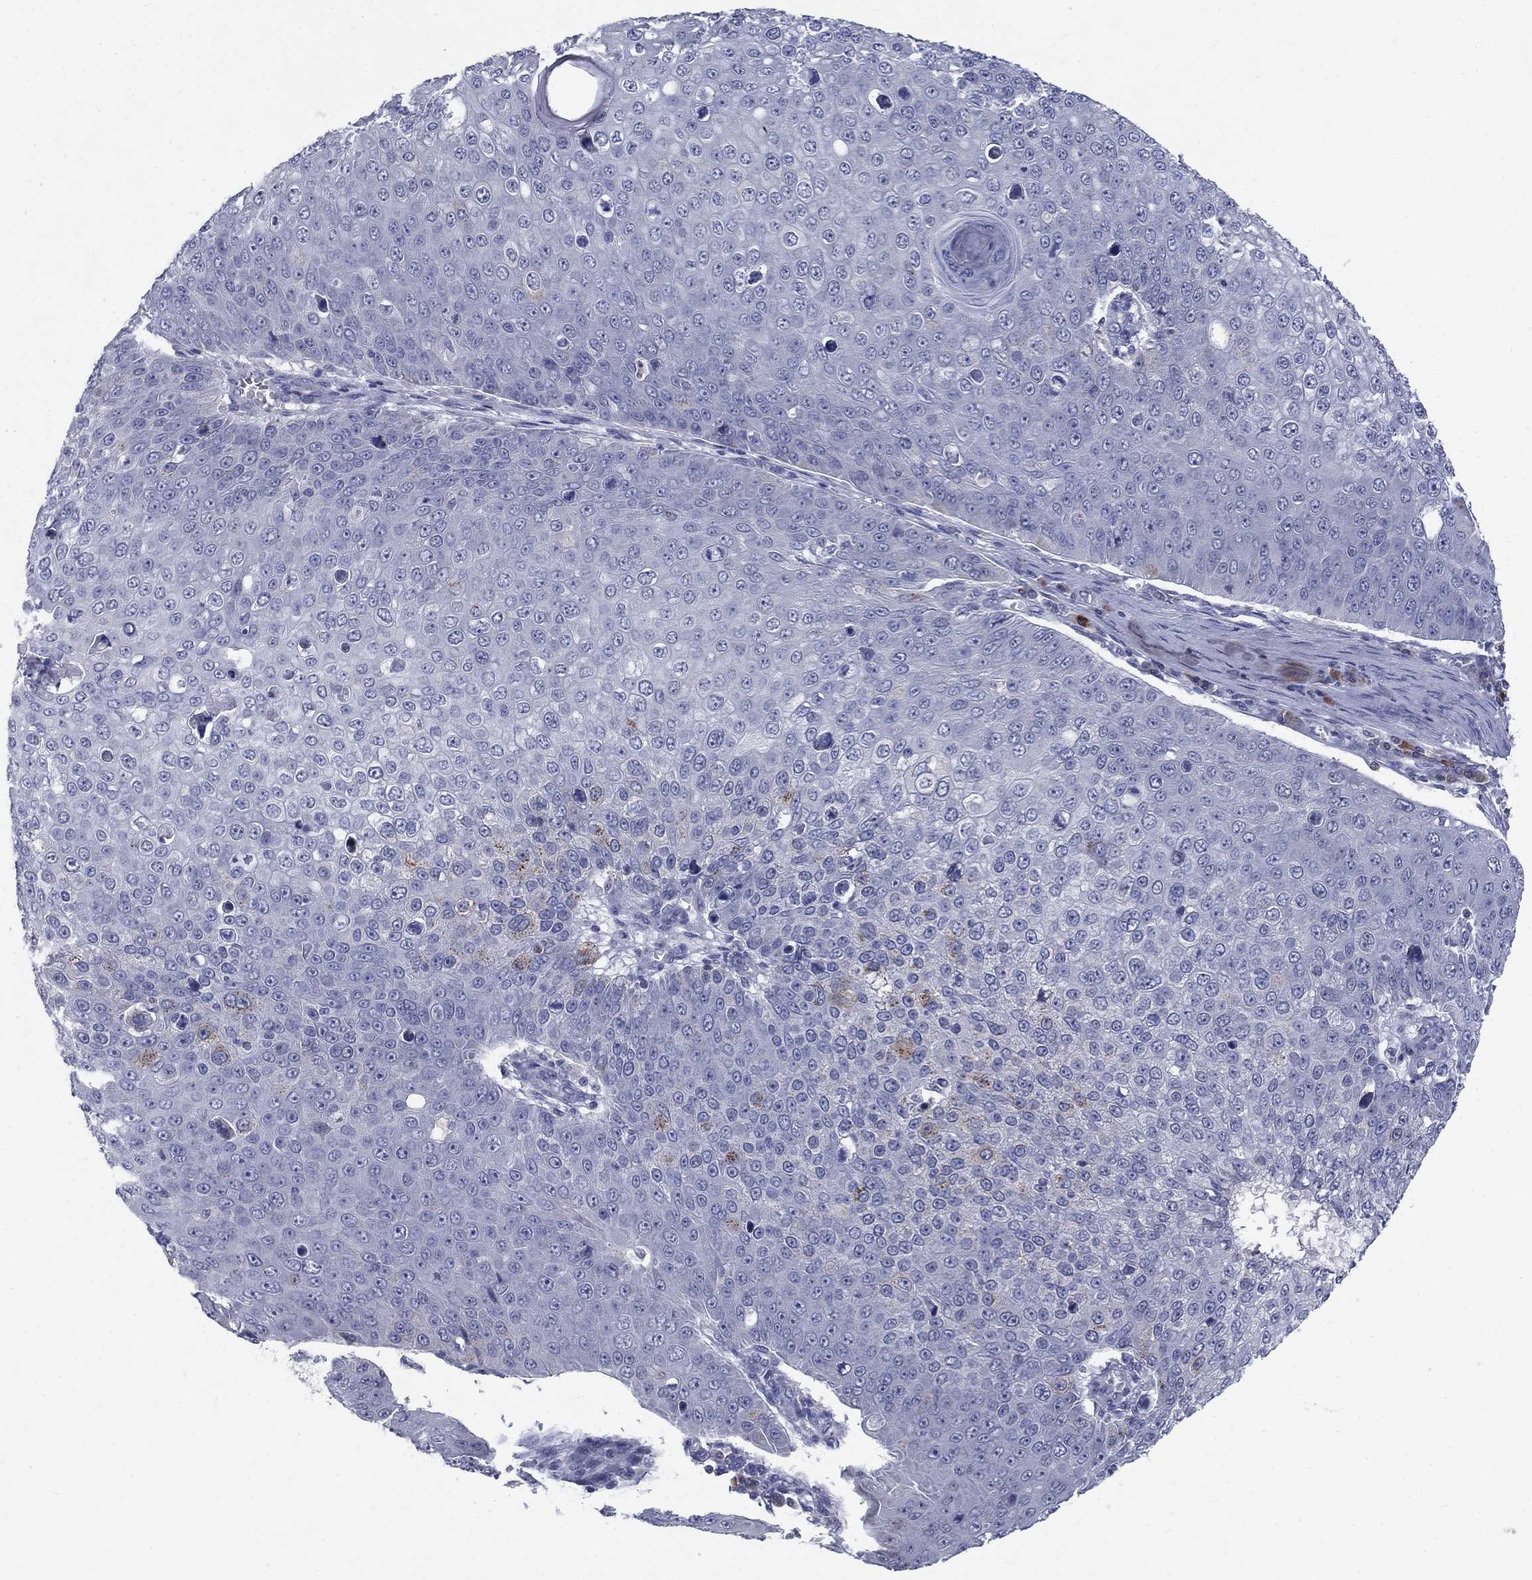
{"staining": {"intensity": "negative", "quantity": "none", "location": "none"}, "tissue": "skin cancer", "cell_type": "Tumor cells", "image_type": "cancer", "snomed": [{"axis": "morphology", "description": "Squamous cell carcinoma, NOS"}, {"axis": "topography", "description": "Skin"}], "caption": "This is an immunohistochemistry (IHC) photomicrograph of skin cancer (squamous cell carcinoma). There is no expression in tumor cells.", "gene": "NTRK2", "patient": {"sex": "male", "age": 71}}